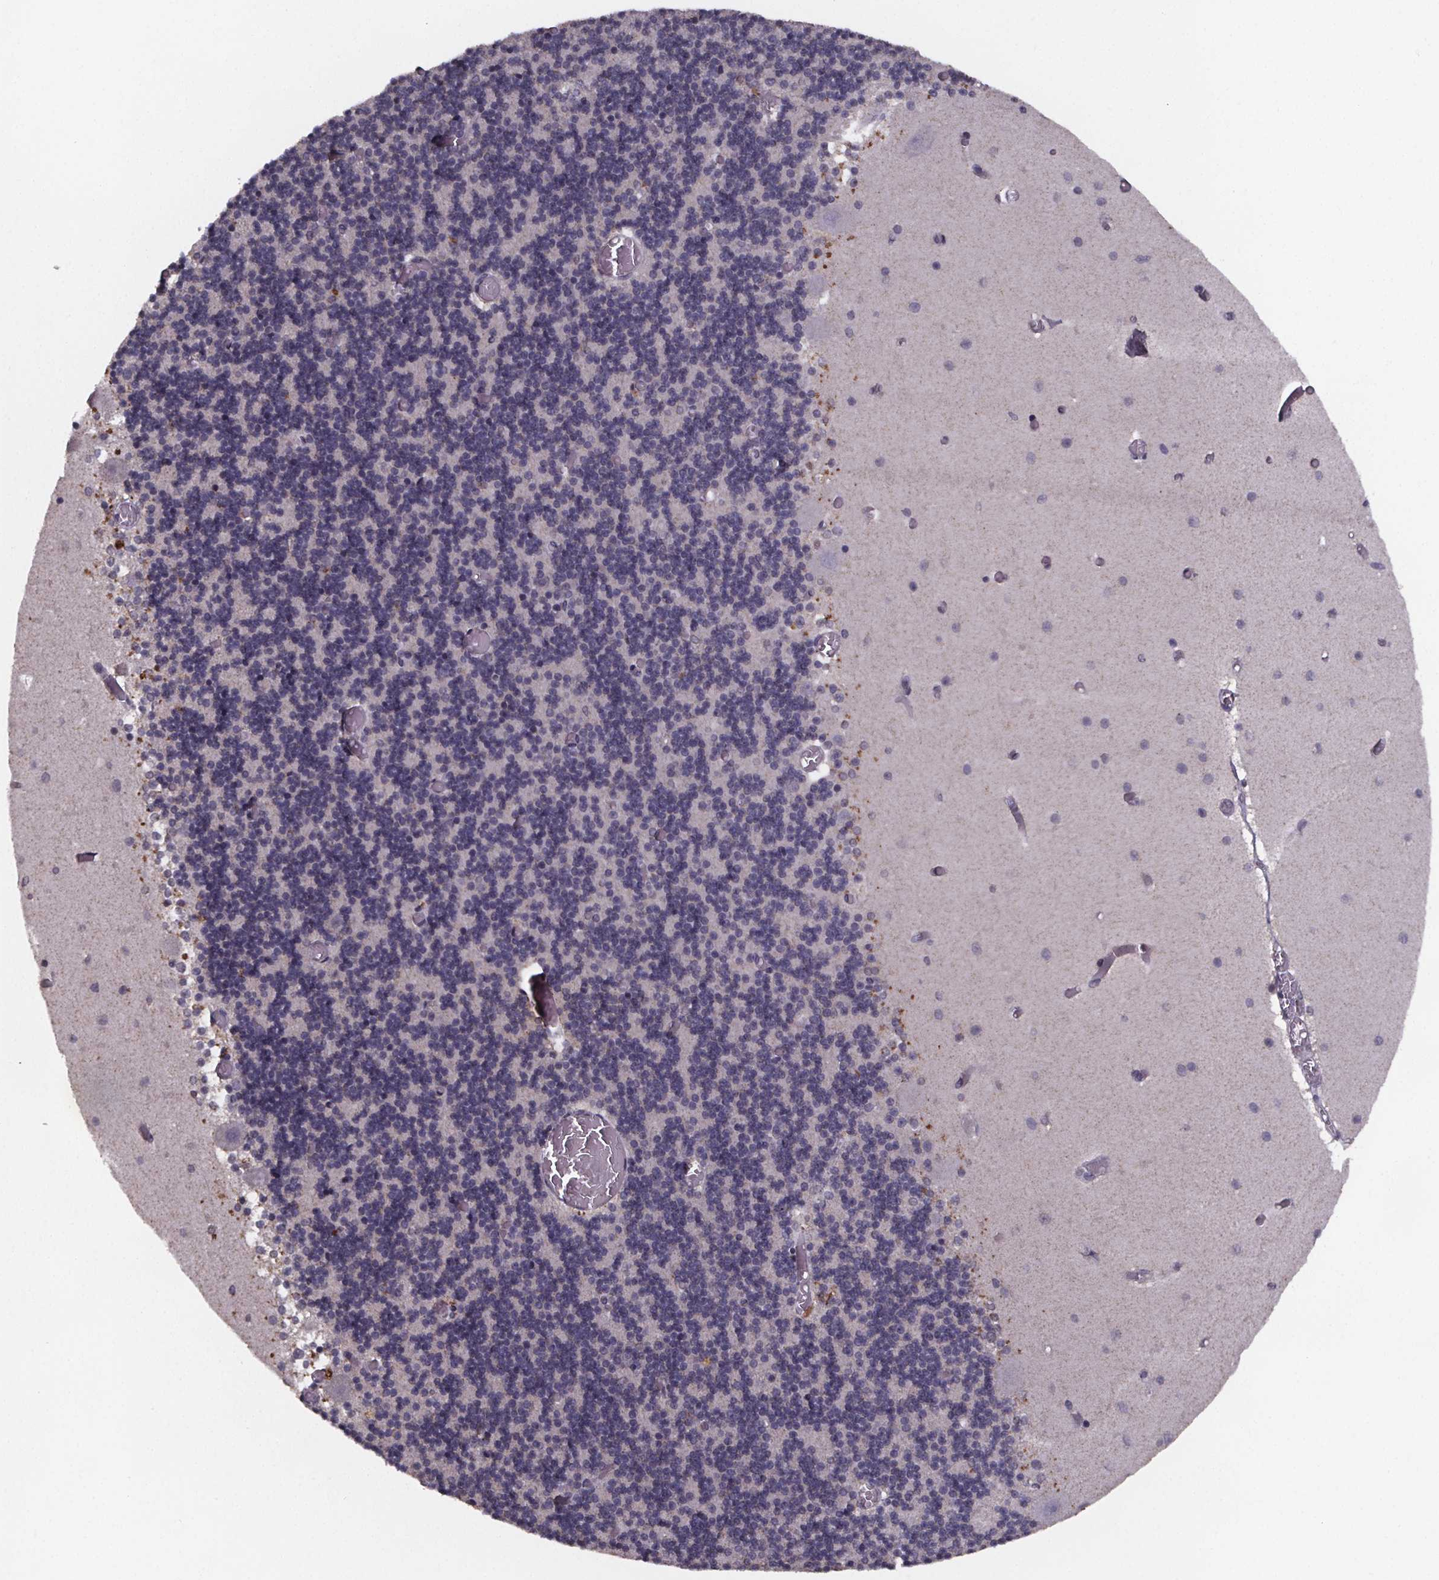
{"staining": {"intensity": "negative", "quantity": "none", "location": "none"}, "tissue": "cerebellum", "cell_type": "Cells in granular layer", "image_type": "normal", "snomed": [{"axis": "morphology", "description": "Normal tissue, NOS"}, {"axis": "topography", "description": "Cerebellum"}], "caption": "The IHC micrograph has no significant staining in cells in granular layer of cerebellum.", "gene": "PALLD", "patient": {"sex": "female", "age": 28}}